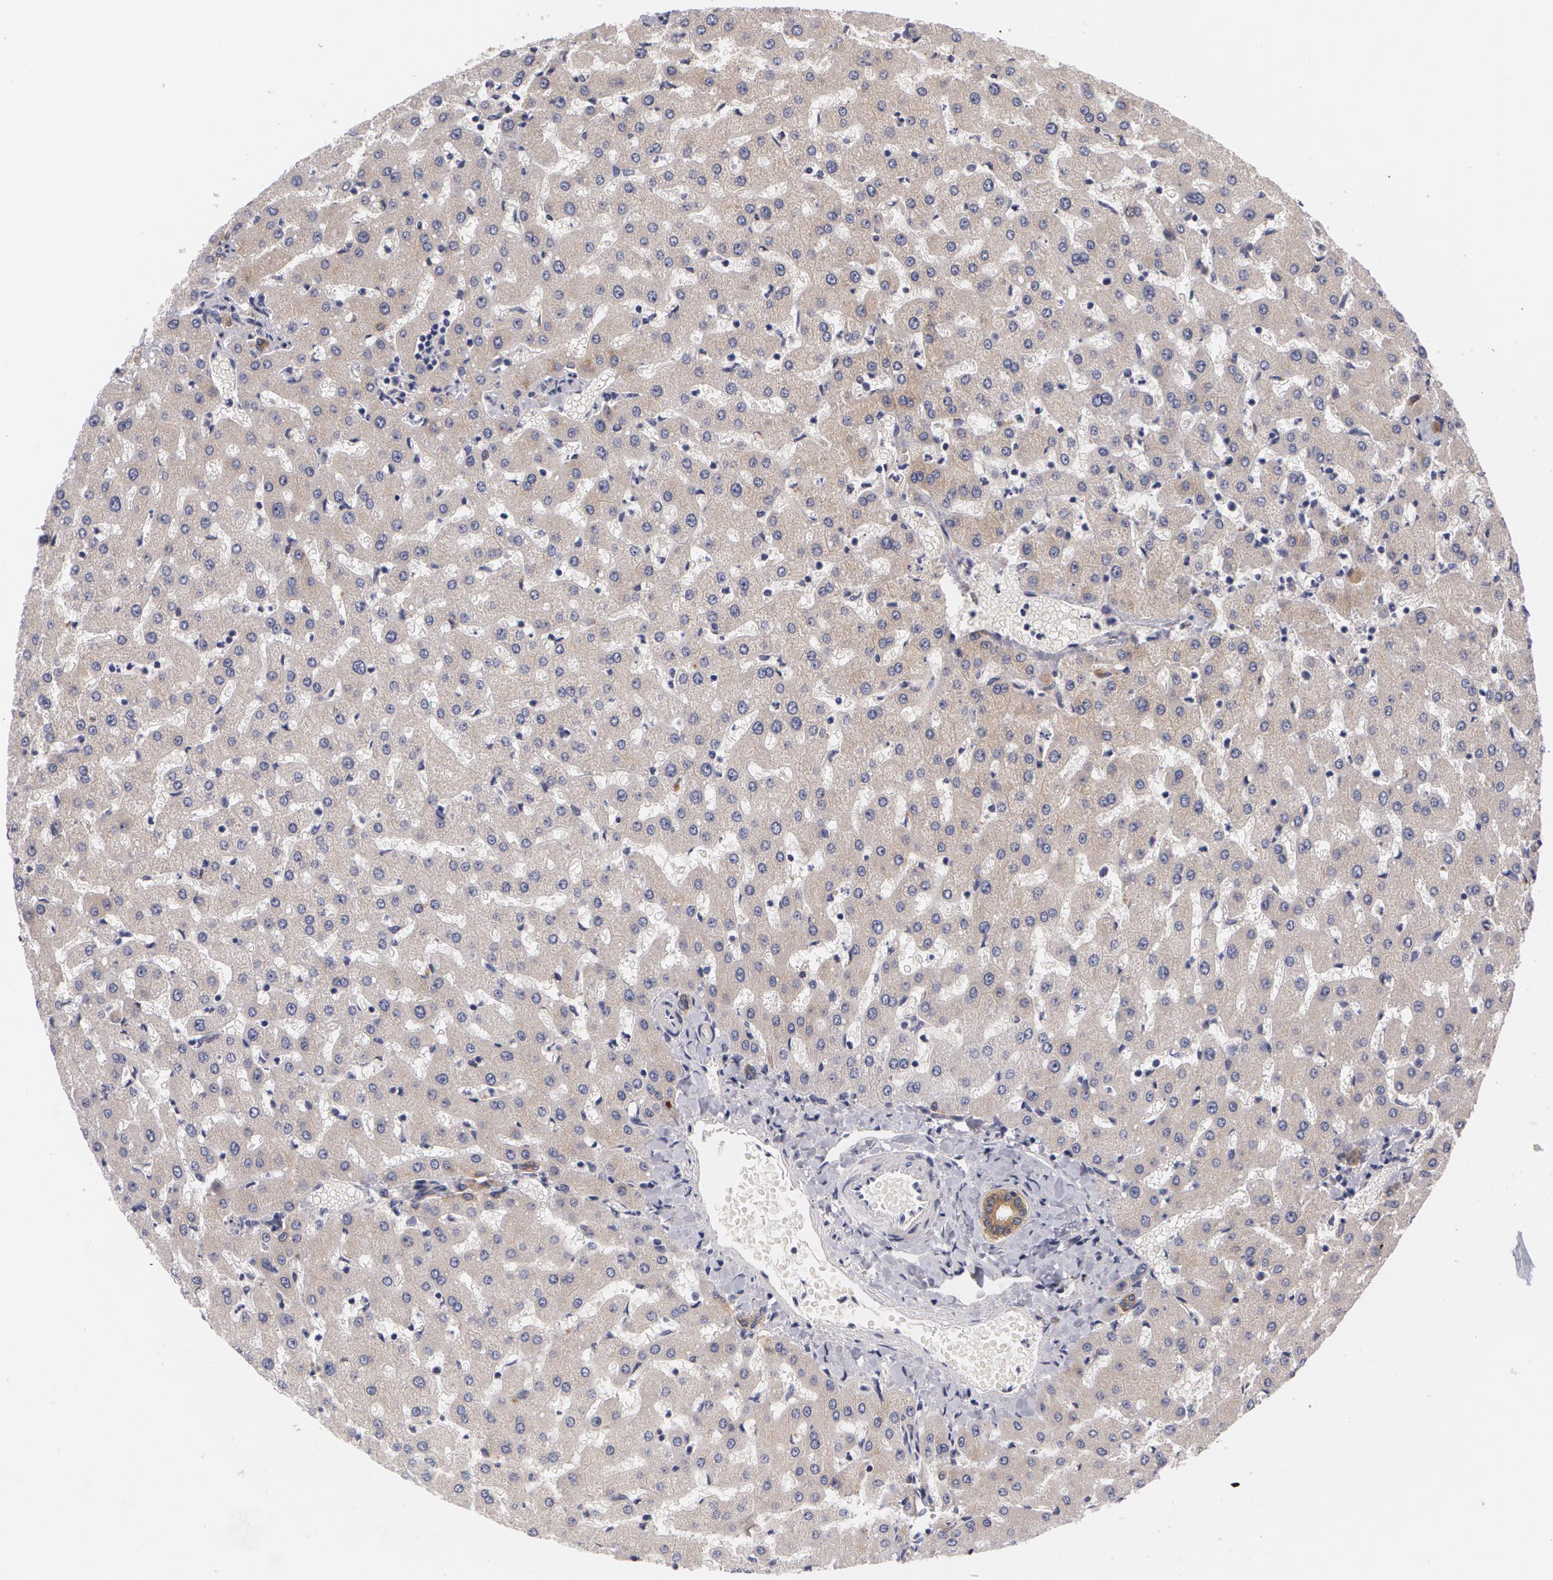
{"staining": {"intensity": "strong", "quantity": ">75%", "location": "cytoplasmic/membranous"}, "tissue": "liver", "cell_type": "Cholangiocytes", "image_type": "normal", "snomed": [{"axis": "morphology", "description": "Normal tissue, NOS"}, {"axis": "topography", "description": "Liver"}], "caption": "IHC image of benign liver: human liver stained using immunohistochemistry (IHC) displays high levels of strong protein expression localized specifically in the cytoplasmic/membranous of cholangiocytes, appearing as a cytoplasmic/membranous brown color.", "gene": "CASK", "patient": {"sex": "female", "age": 27}}